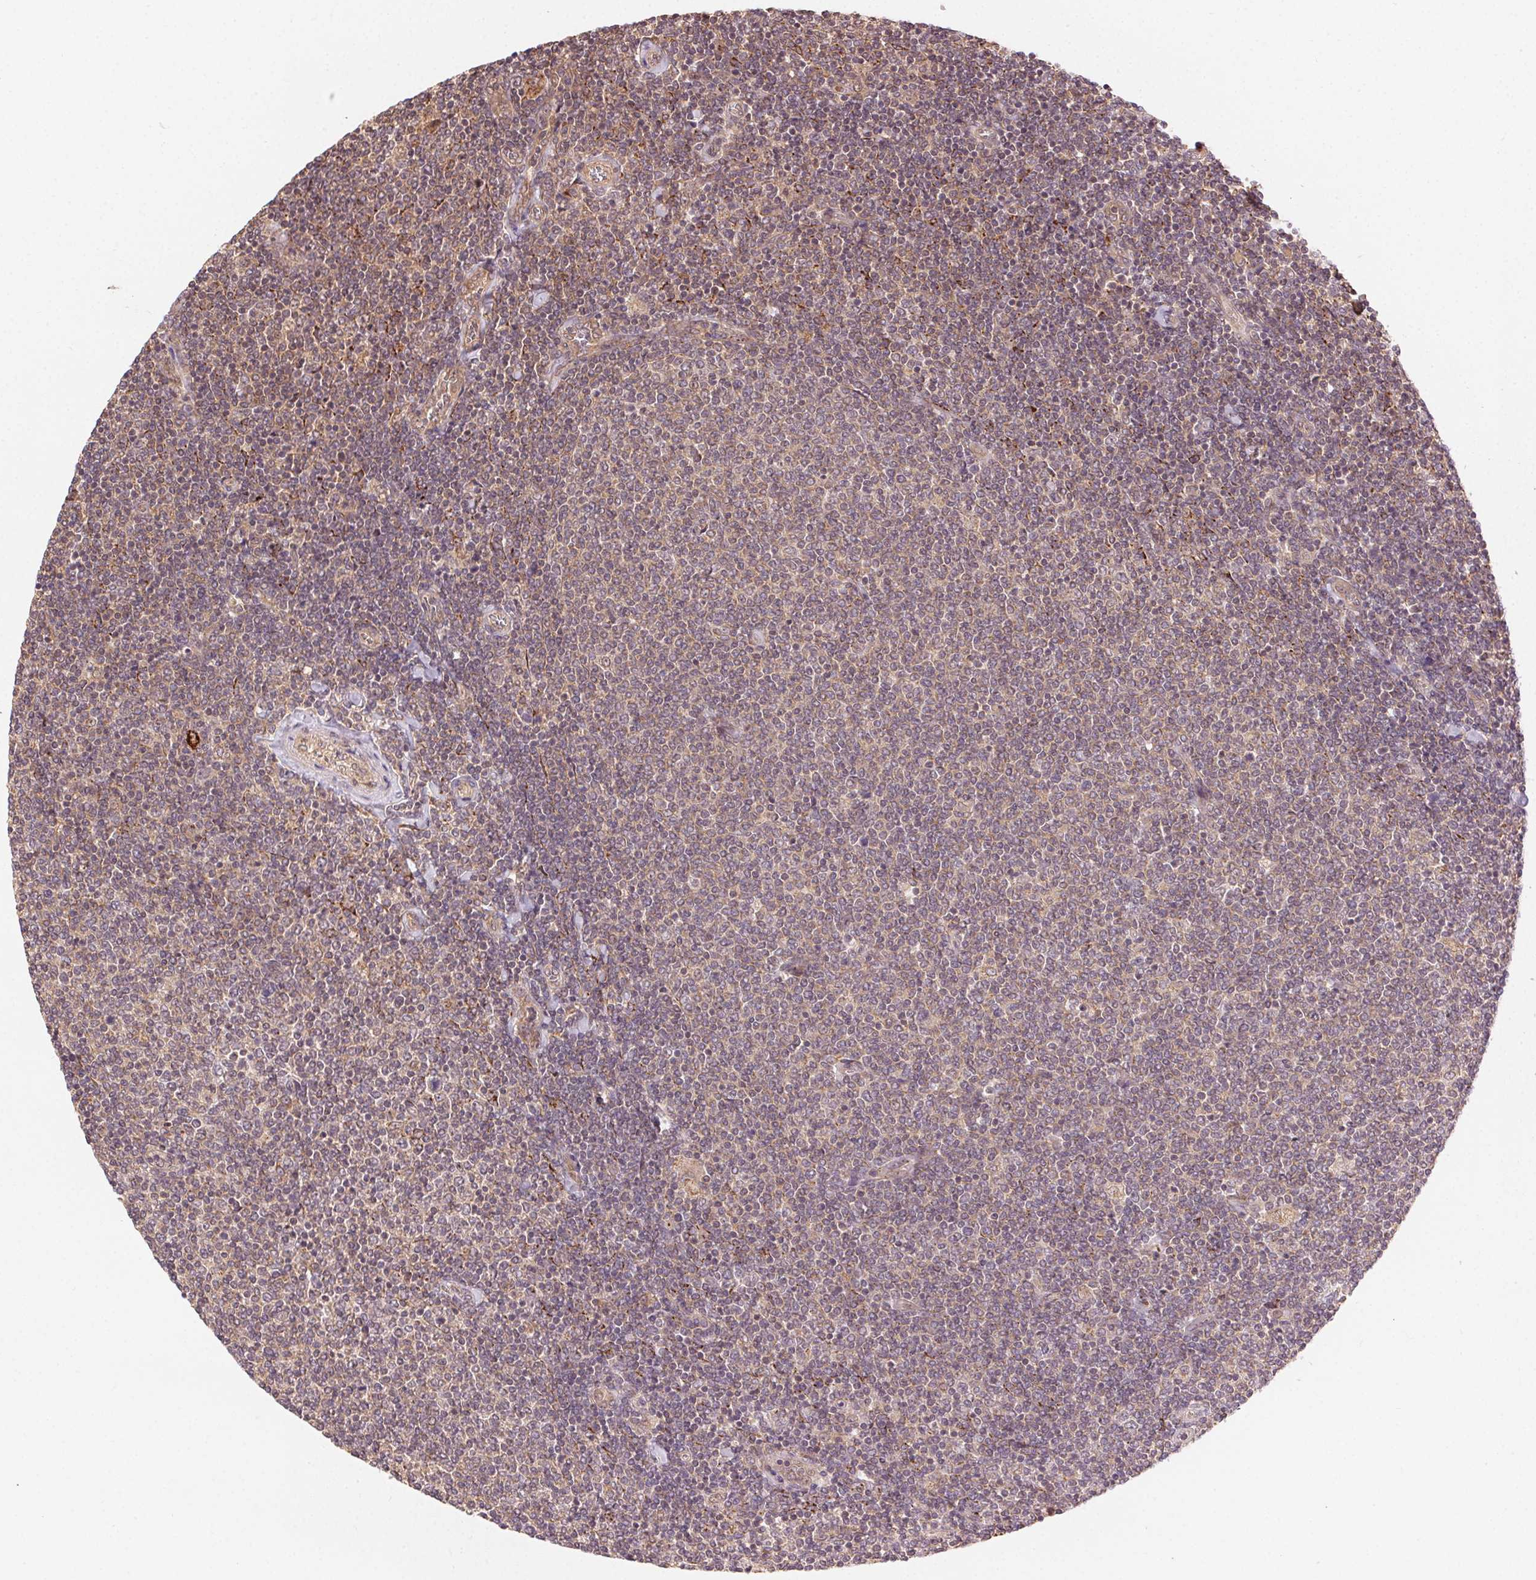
{"staining": {"intensity": "weak", "quantity": "25%-75%", "location": "cytoplasmic/membranous"}, "tissue": "lymphoma", "cell_type": "Tumor cells", "image_type": "cancer", "snomed": [{"axis": "morphology", "description": "Malignant lymphoma, non-Hodgkin's type, Low grade"}, {"axis": "topography", "description": "Lymph node"}], "caption": "Lymphoma was stained to show a protein in brown. There is low levels of weak cytoplasmic/membranous positivity in about 25%-75% of tumor cells.", "gene": "KLHL15", "patient": {"sex": "male", "age": 52}}